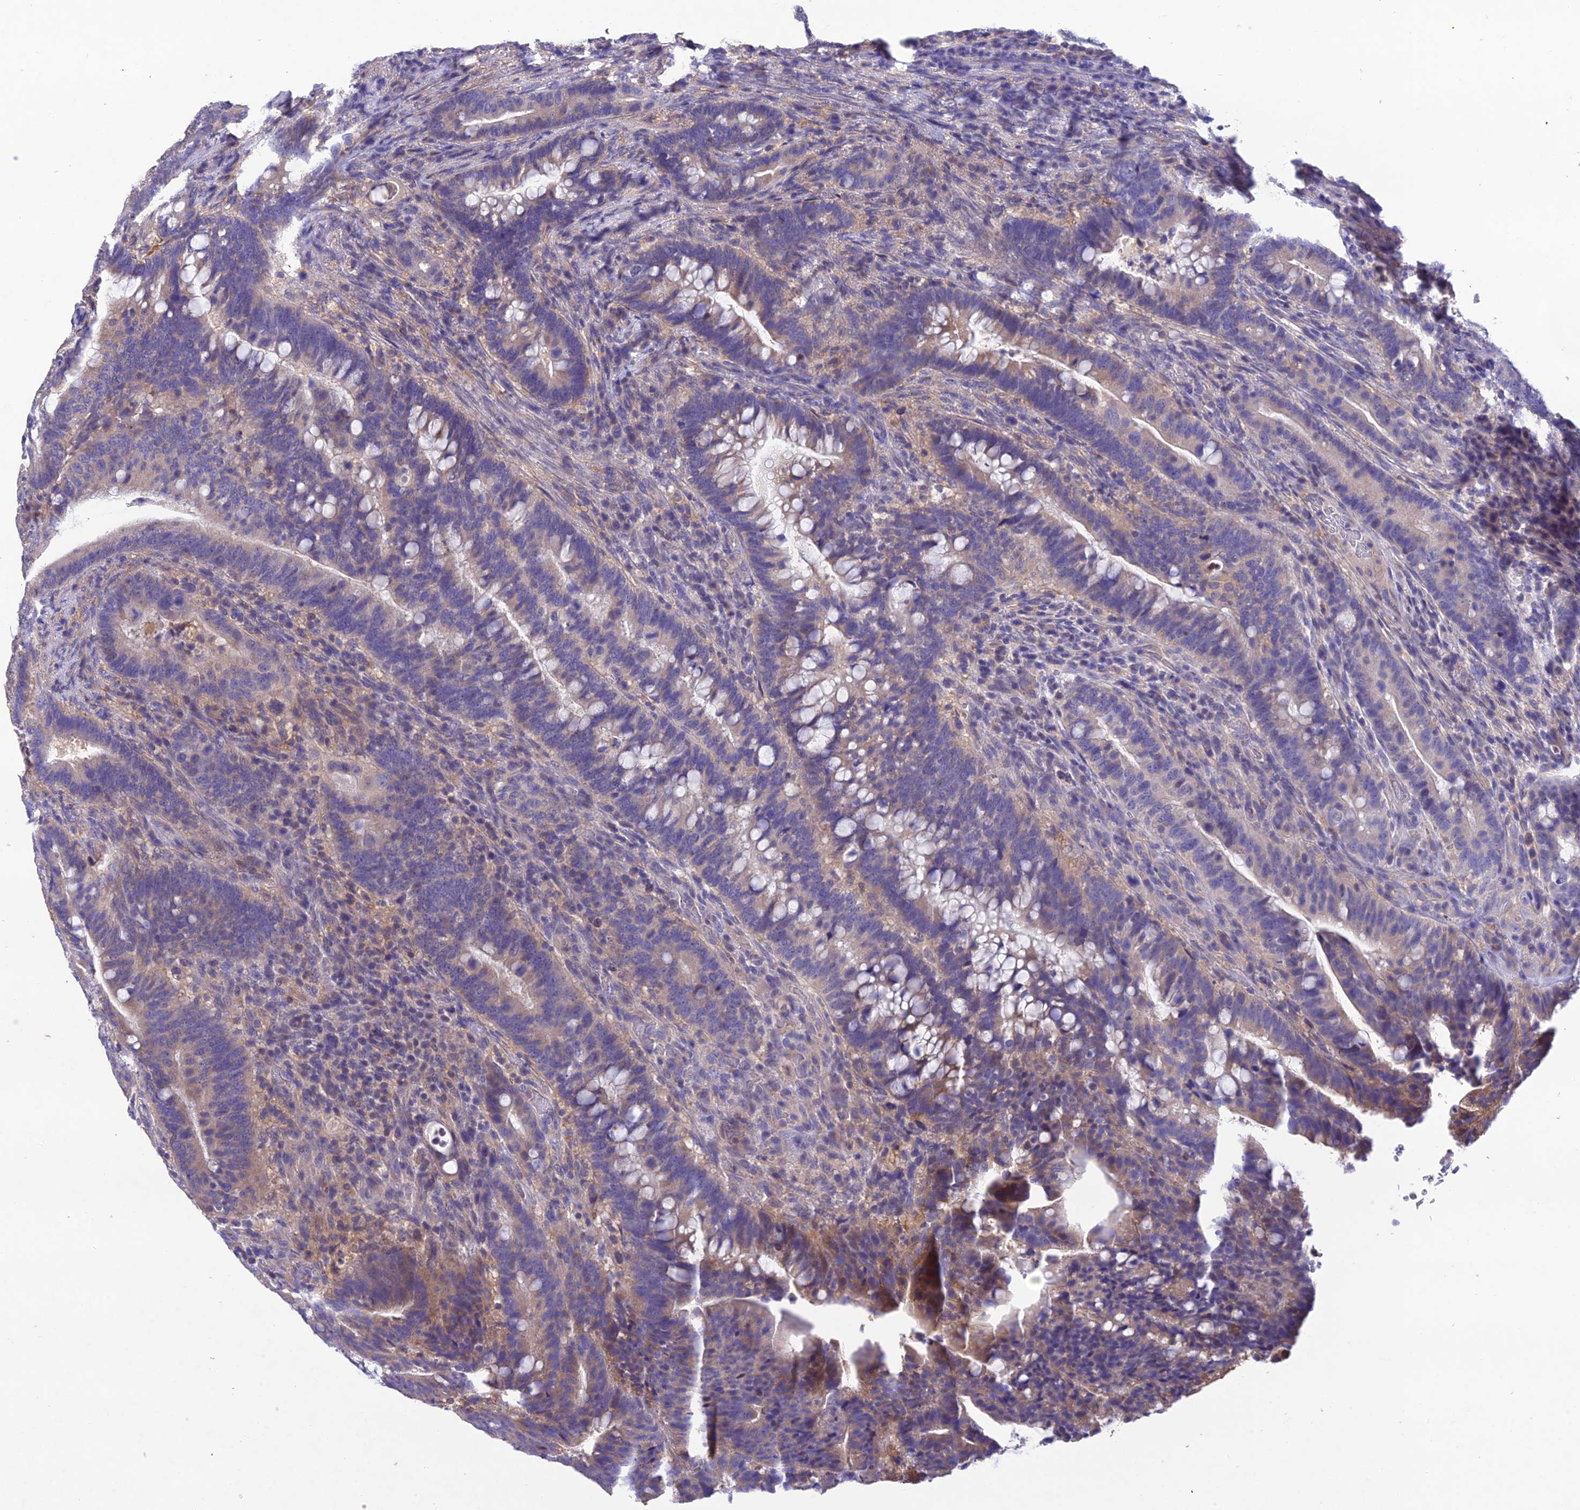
{"staining": {"intensity": "weak", "quantity": "<25%", "location": "cytoplasmic/membranous"}, "tissue": "colorectal cancer", "cell_type": "Tumor cells", "image_type": "cancer", "snomed": [{"axis": "morphology", "description": "Adenocarcinoma, NOS"}, {"axis": "topography", "description": "Colon"}], "caption": "Tumor cells show no significant protein staining in colorectal cancer. Brightfield microscopy of immunohistochemistry (IHC) stained with DAB (brown) and hematoxylin (blue), captured at high magnification.", "gene": "SNX24", "patient": {"sex": "female", "age": 66}}